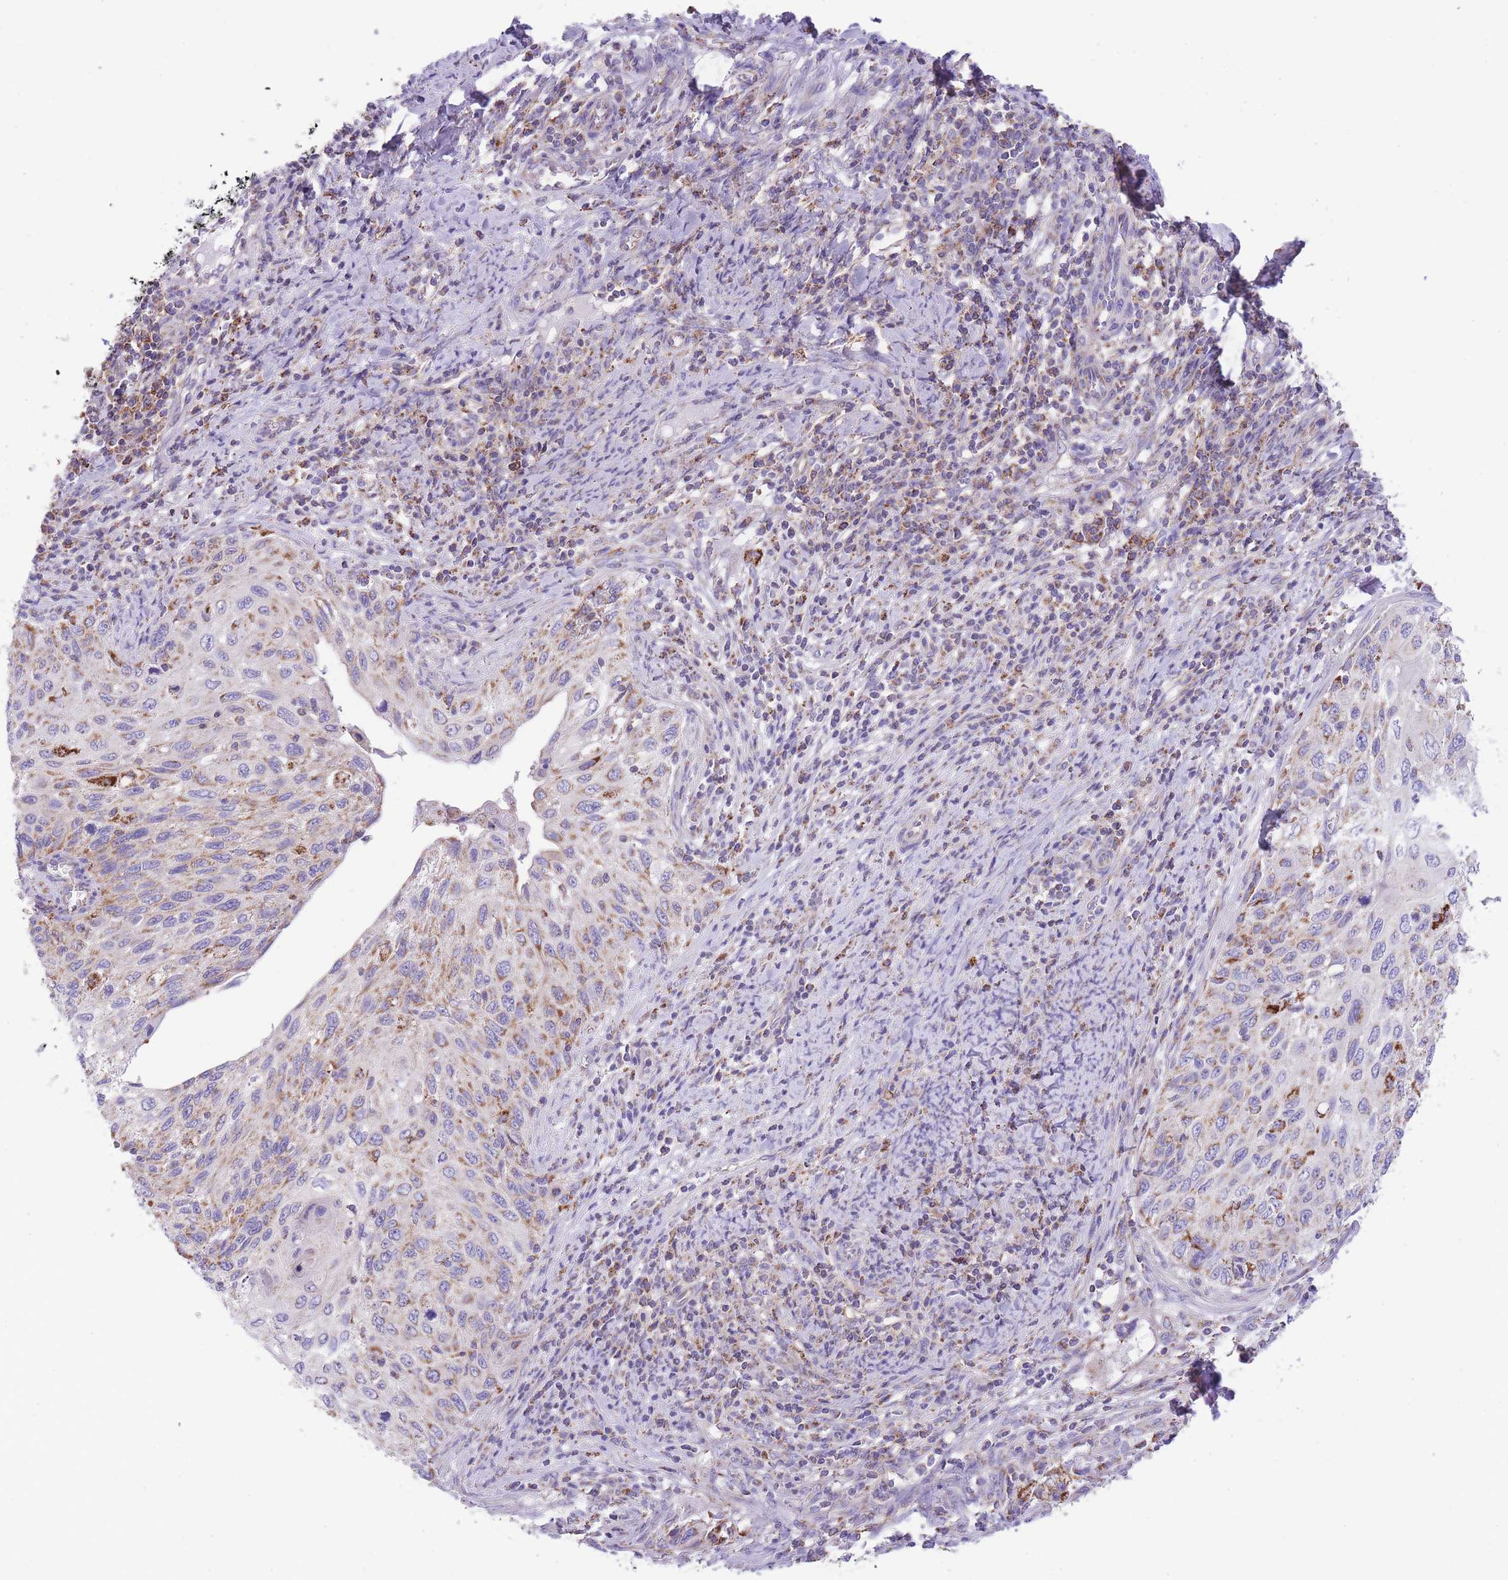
{"staining": {"intensity": "moderate", "quantity": "25%-75%", "location": "cytoplasmic/membranous"}, "tissue": "cervical cancer", "cell_type": "Tumor cells", "image_type": "cancer", "snomed": [{"axis": "morphology", "description": "Squamous cell carcinoma, NOS"}, {"axis": "topography", "description": "Cervix"}], "caption": "Immunohistochemical staining of squamous cell carcinoma (cervical) shows medium levels of moderate cytoplasmic/membranous expression in about 25%-75% of tumor cells.", "gene": "ST3GAL3", "patient": {"sex": "female", "age": 70}}